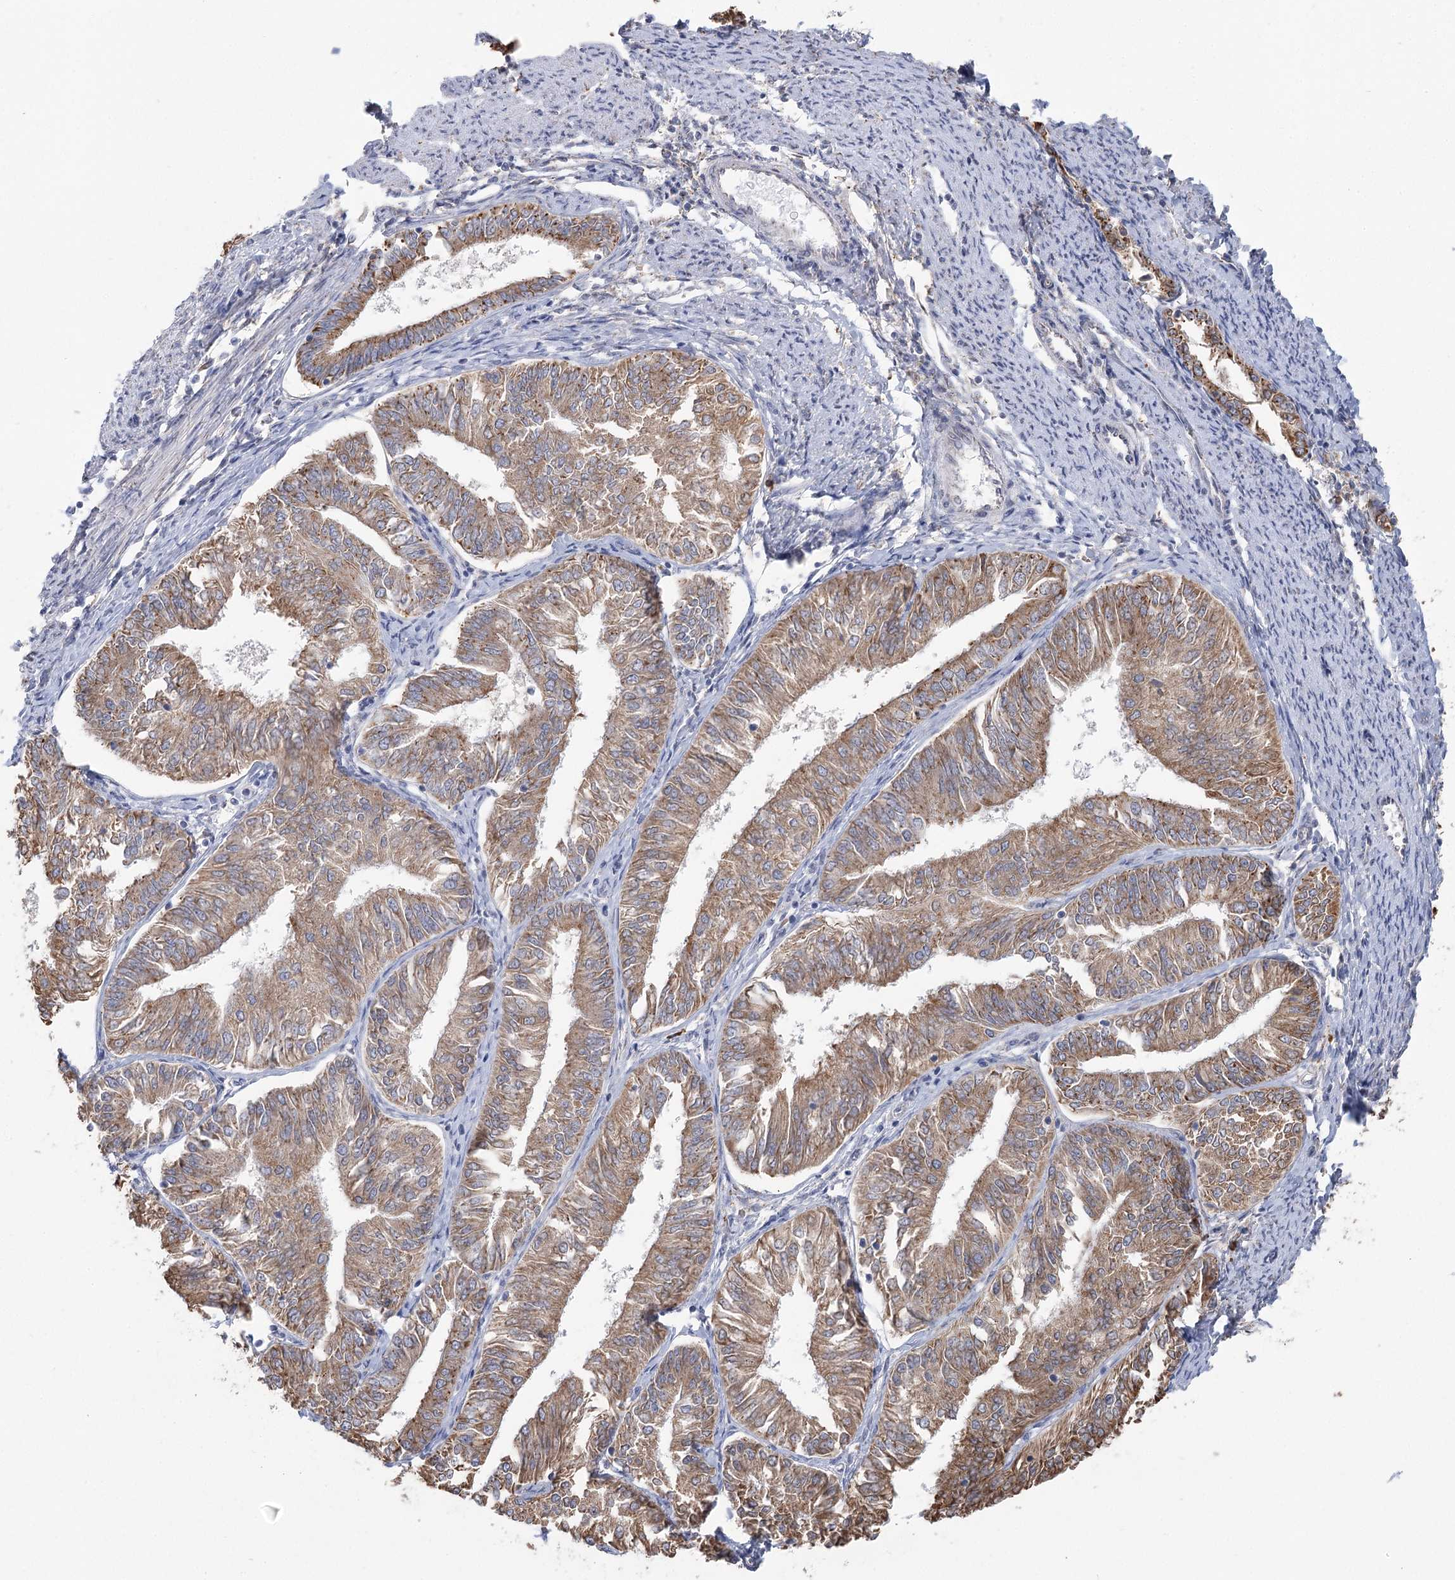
{"staining": {"intensity": "moderate", "quantity": ">75%", "location": "cytoplasmic/membranous"}, "tissue": "endometrial cancer", "cell_type": "Tumor cells", "image_type": "cancer", "snomed": [{"axis": "morphology", "description": "Adenocarcinoma, NOS"}, {"axis": "topography", "description": "Endometrium"}], "caption": "This micrograph shows endometrial cancer (adenocarcinoma) stained with immunohistochemistry to label a protein in brown. The cytoplasmic/membranous of tumor cells show moderate positivity for the protein. Nuclei are counter-stained blue.", "gene": "METTL24", "patient": {"sex": "female", "age": 58}}